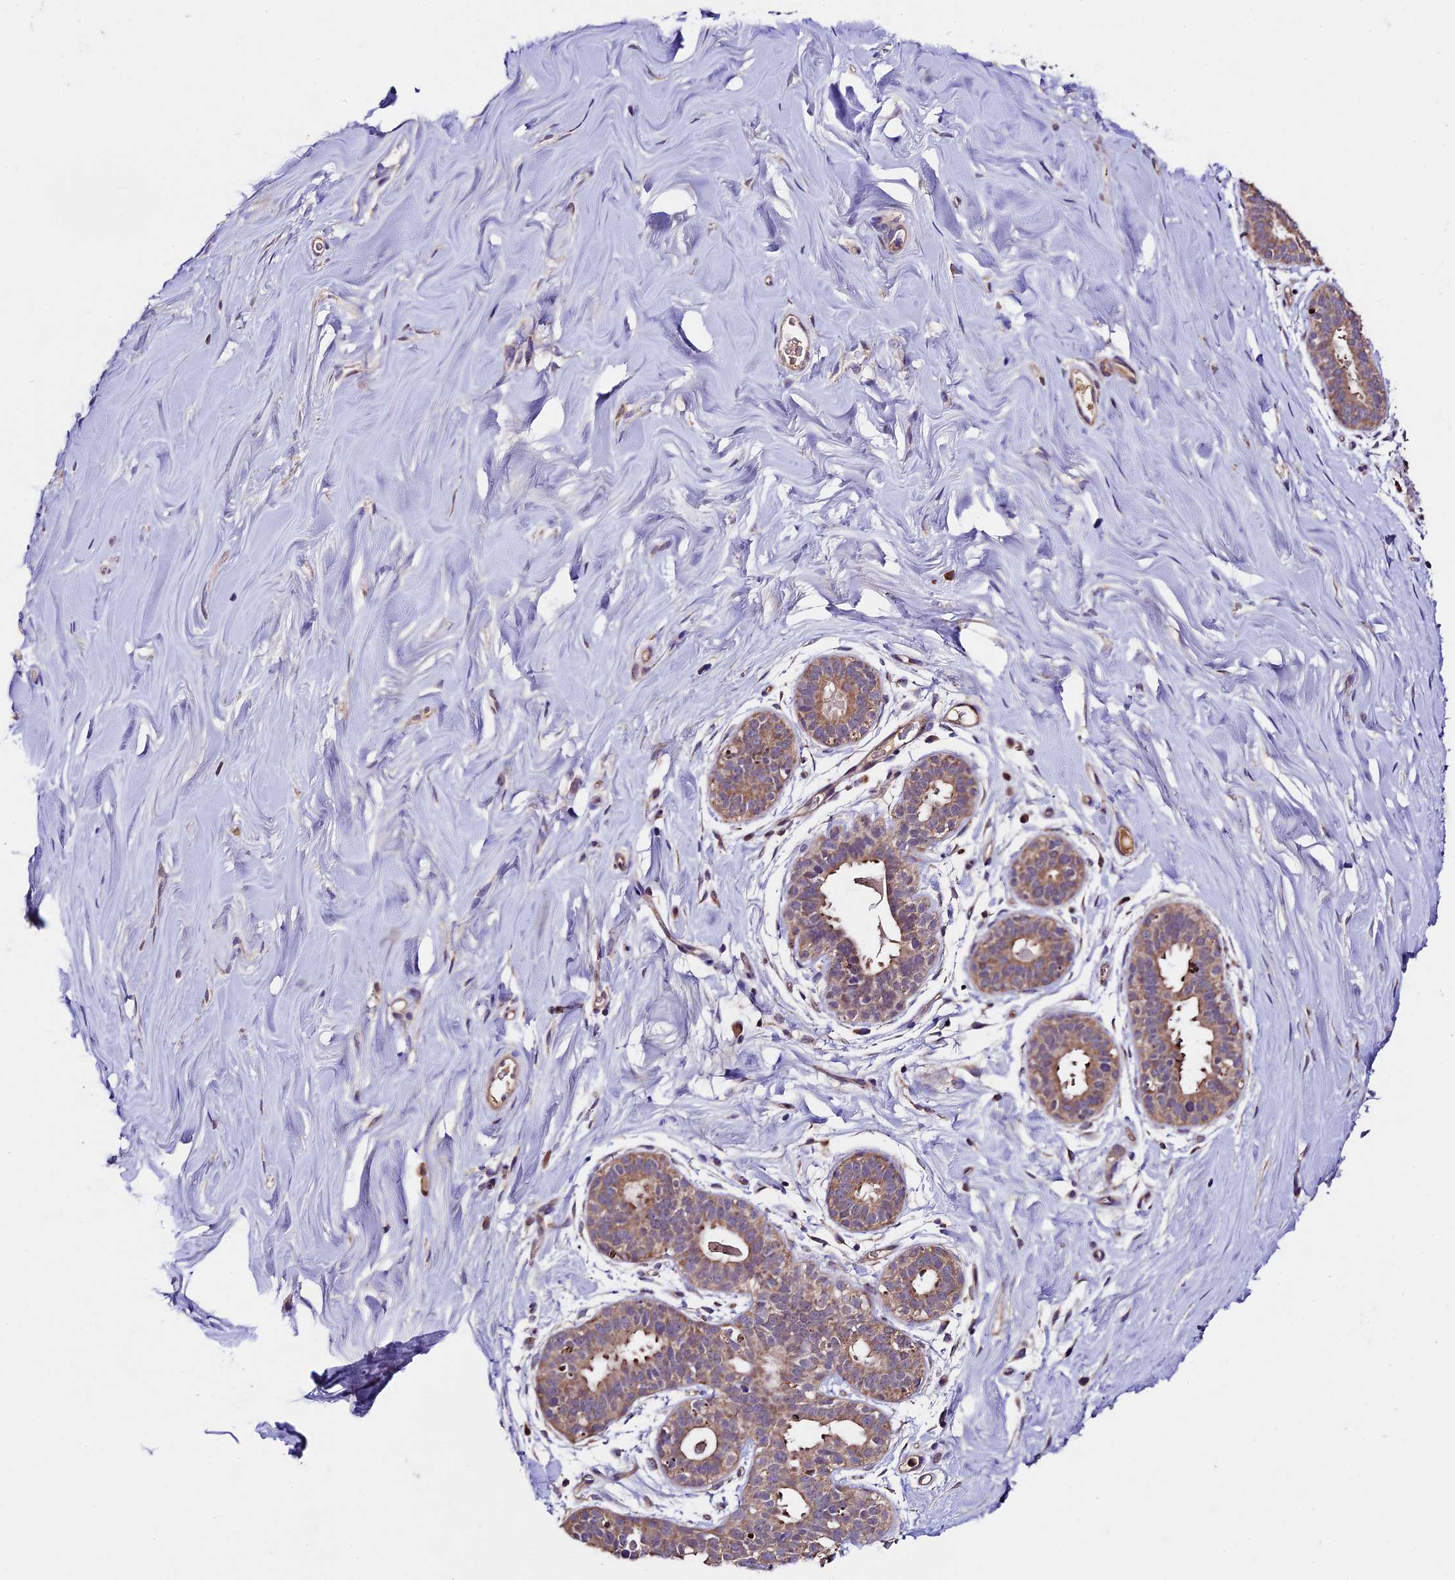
{"staining": {"intensity": "weak", "quantity": ">75%", "location": "cytoplasmic/membranous"}, "tissue": "adipose tissue", "cell_type": "Adipocytes", "image_type": "normal", "snomed": [{"axis": "morphology", "description": "Normal tissue, NOS"}, {"axis": "topography", "description": "Breast"}], "caption": "Protein expression analysis of normal adipose tissue shows weak cytoplasmic/membranous expression in about >75% of adipocytes. (DAB (3,3'-diaminobenzidine) = brown stain, brightfield microscopy at high magnification).", "gene": "SBNO2", "patient": {"sex": "female", "age": 26}}